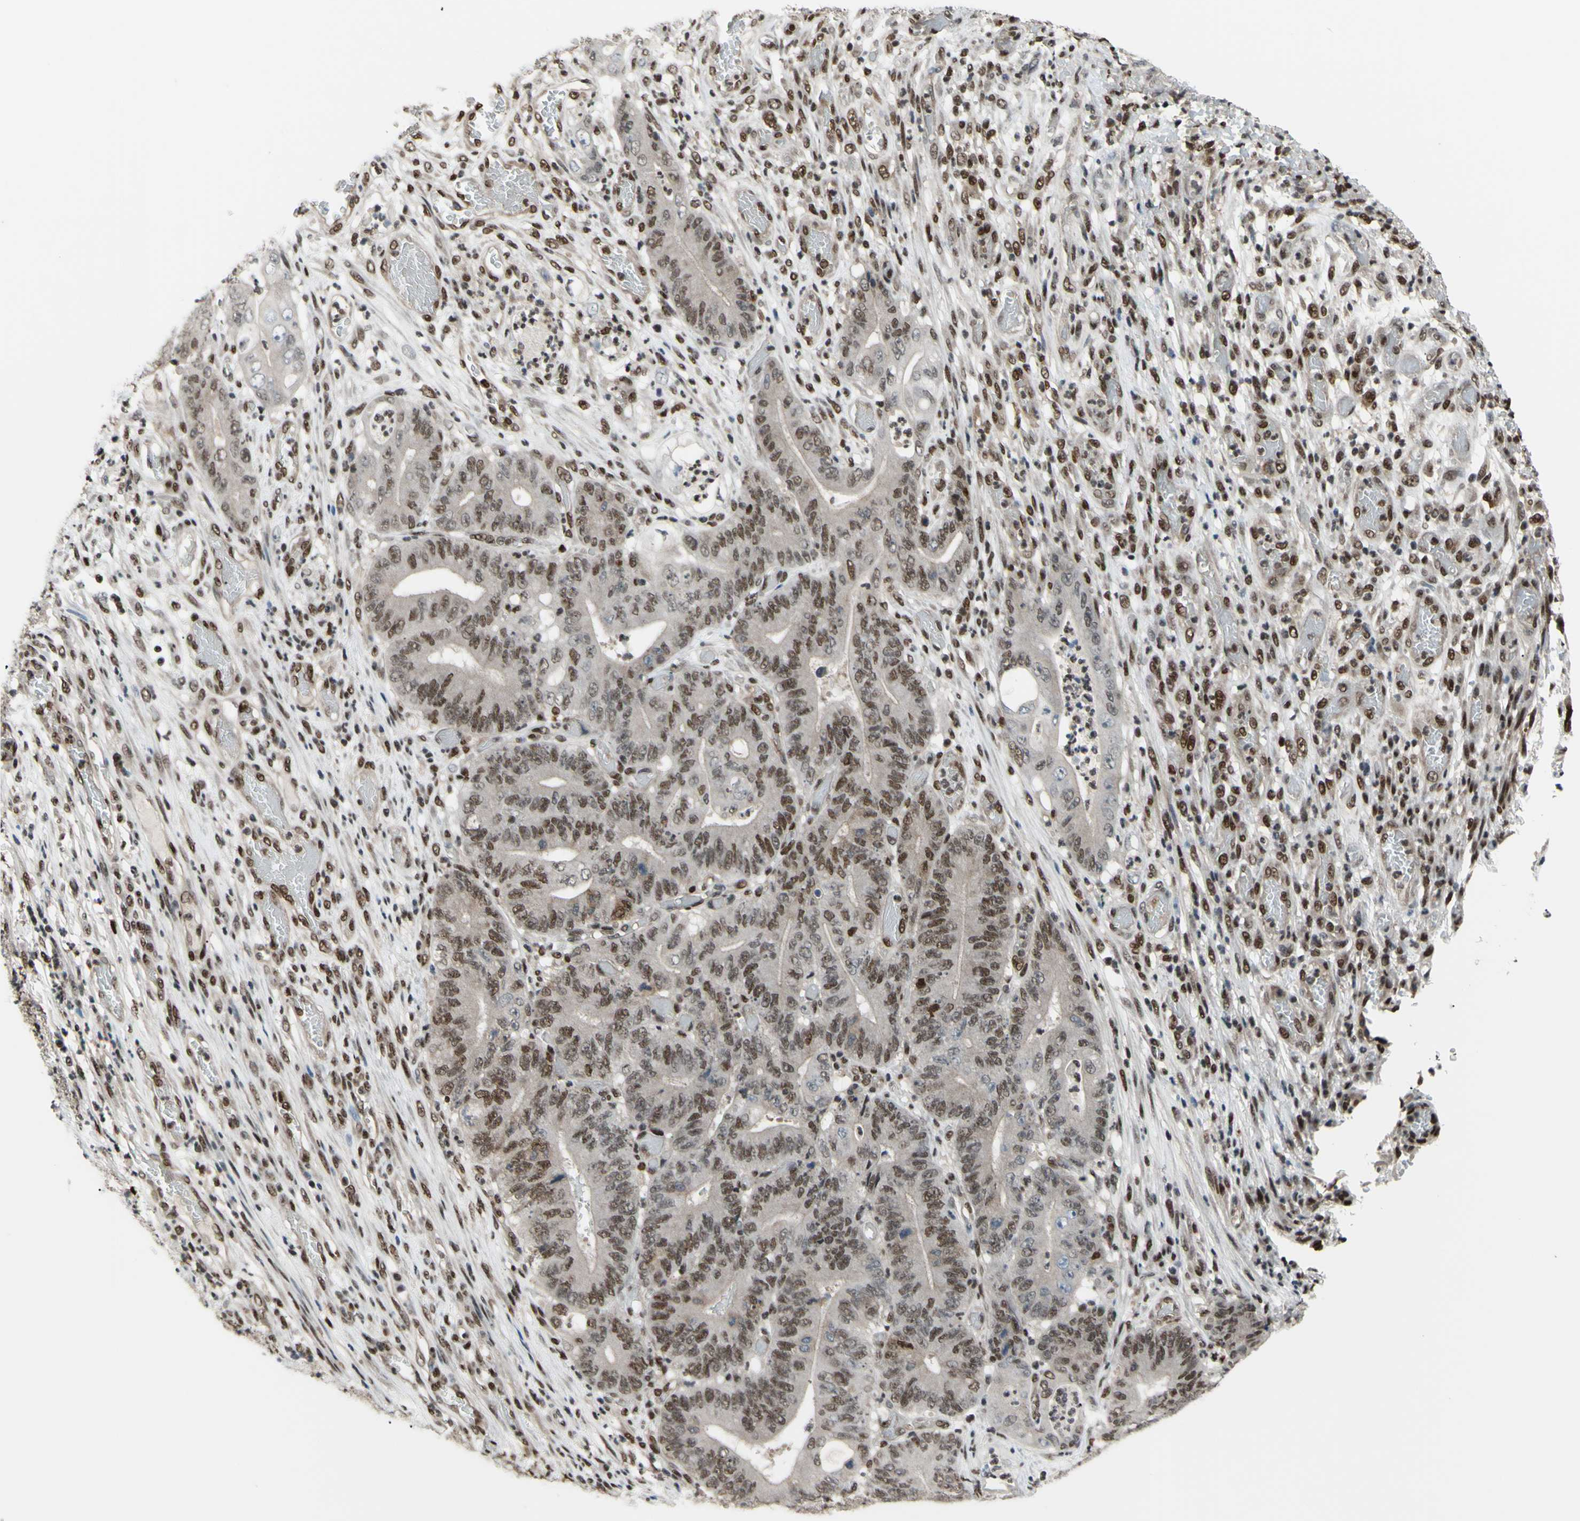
{"staining": {"intensity": "weak", "quantity": "25%-75%", "location": "cytoplasmic/membranous,nuclear"}, "tissue": "stomach cancer", "cell_type": "Tumor cells", "image_type": "cancer", "snomed": [{"axis": "morphology", "description": "Adenocarcinoma, NOS"}, {"axis": "topography", "description": "Stomach"}], "caption": "Human adenocarcinoma (stomach) stained with a protein marker reveals weak staining in tumor cells.", "gene": "FKBP5", "patient": {"sex": "female", "age": 73}}